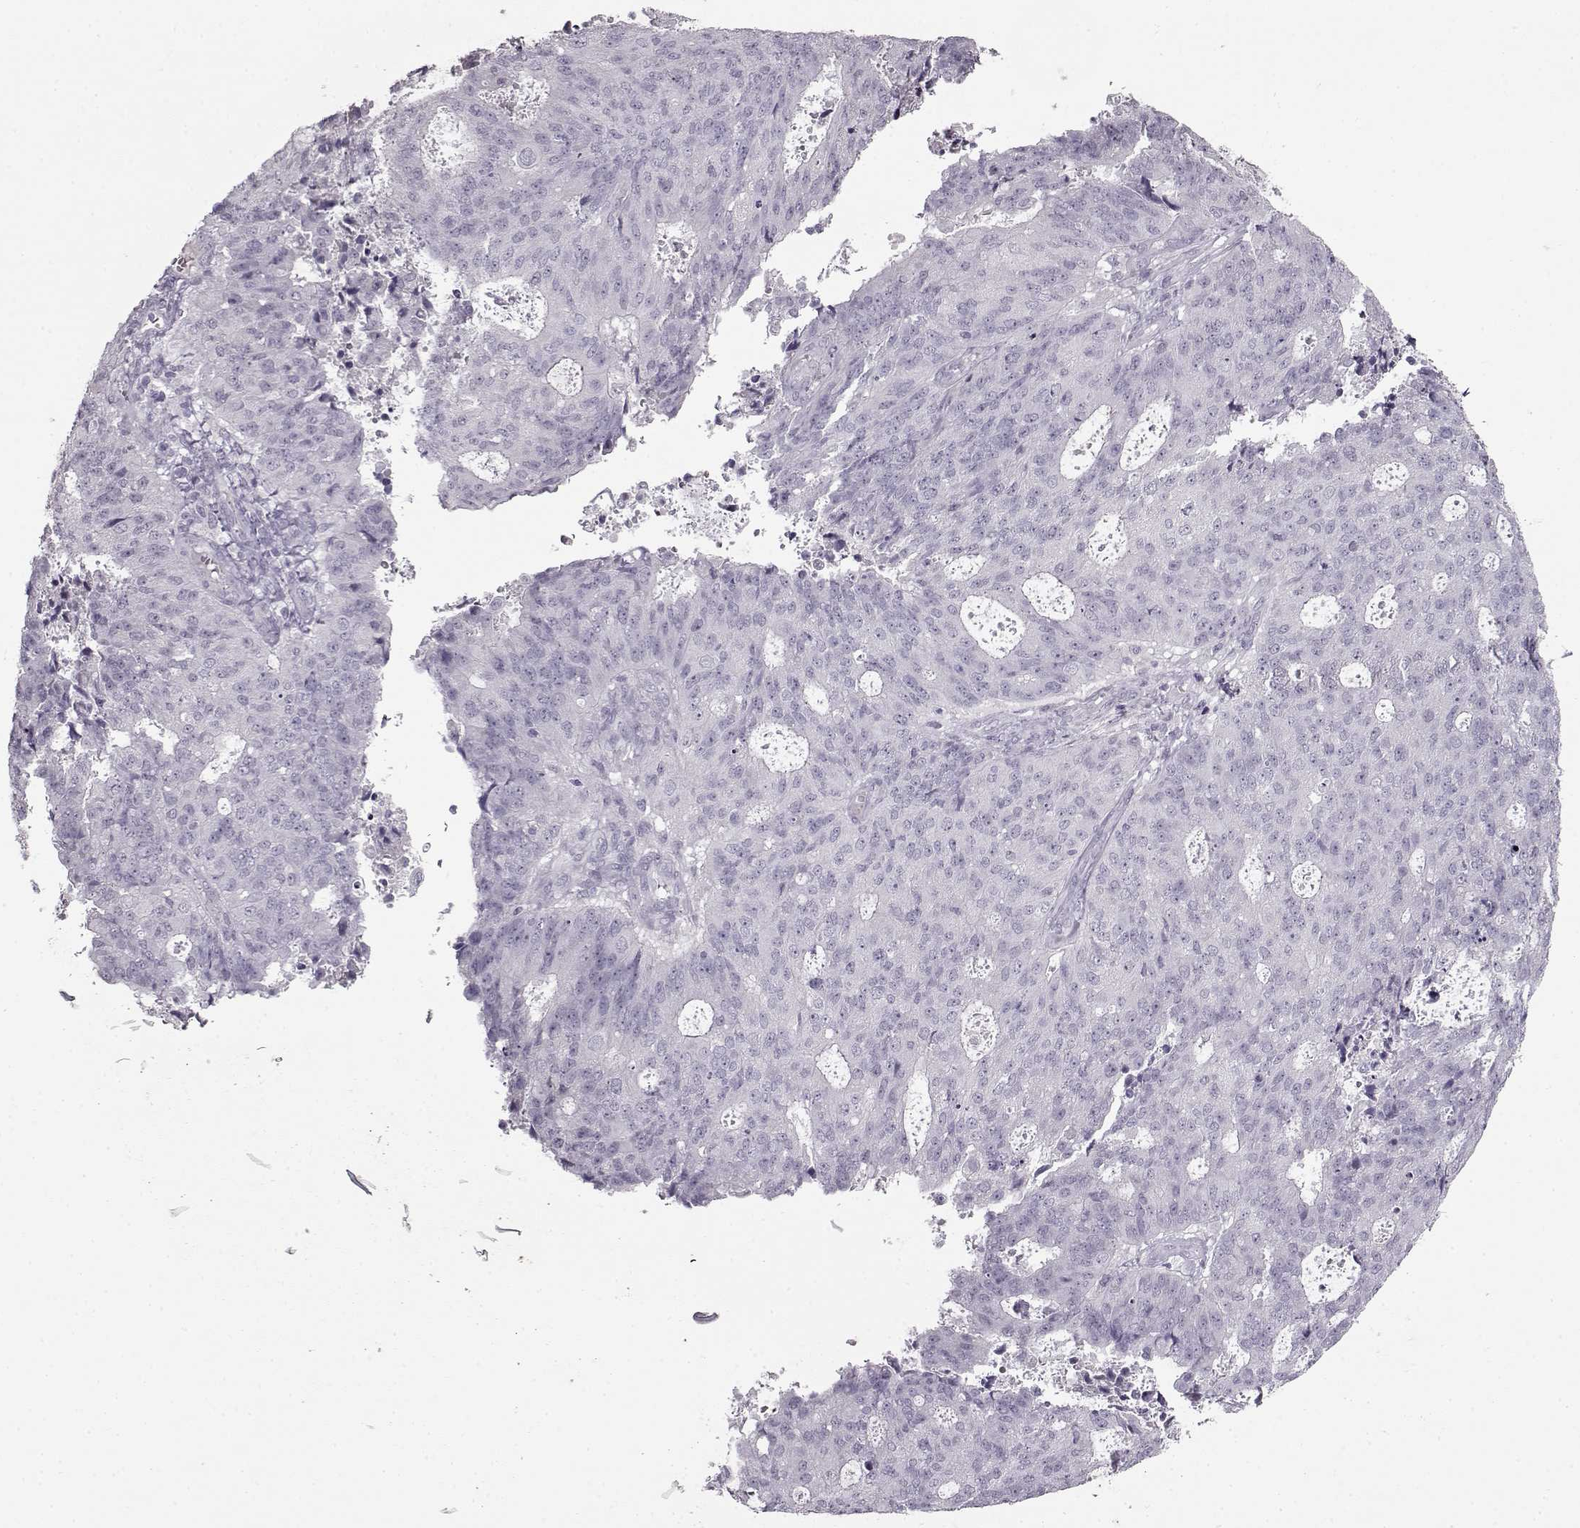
{"staining": {"intensity": "negative", "quantity": "none", "location": "none"}, "tissue": "endometrial cancer", "cell_type": "Tumor cells", "image_type": "cancer", "snomed": [{"axis": "morphology", "description": "Adenocarcinoma, NOS"}, {"axis": "topography", "description": "Endometrium"}], "caption": "Immunohistochemistry micrograph of endometrial cancer stained for a protein (brown), which reveals no expression in tumor cells.", "gene": "FSHB", "patient": {"sex": "female", "age": 82}}